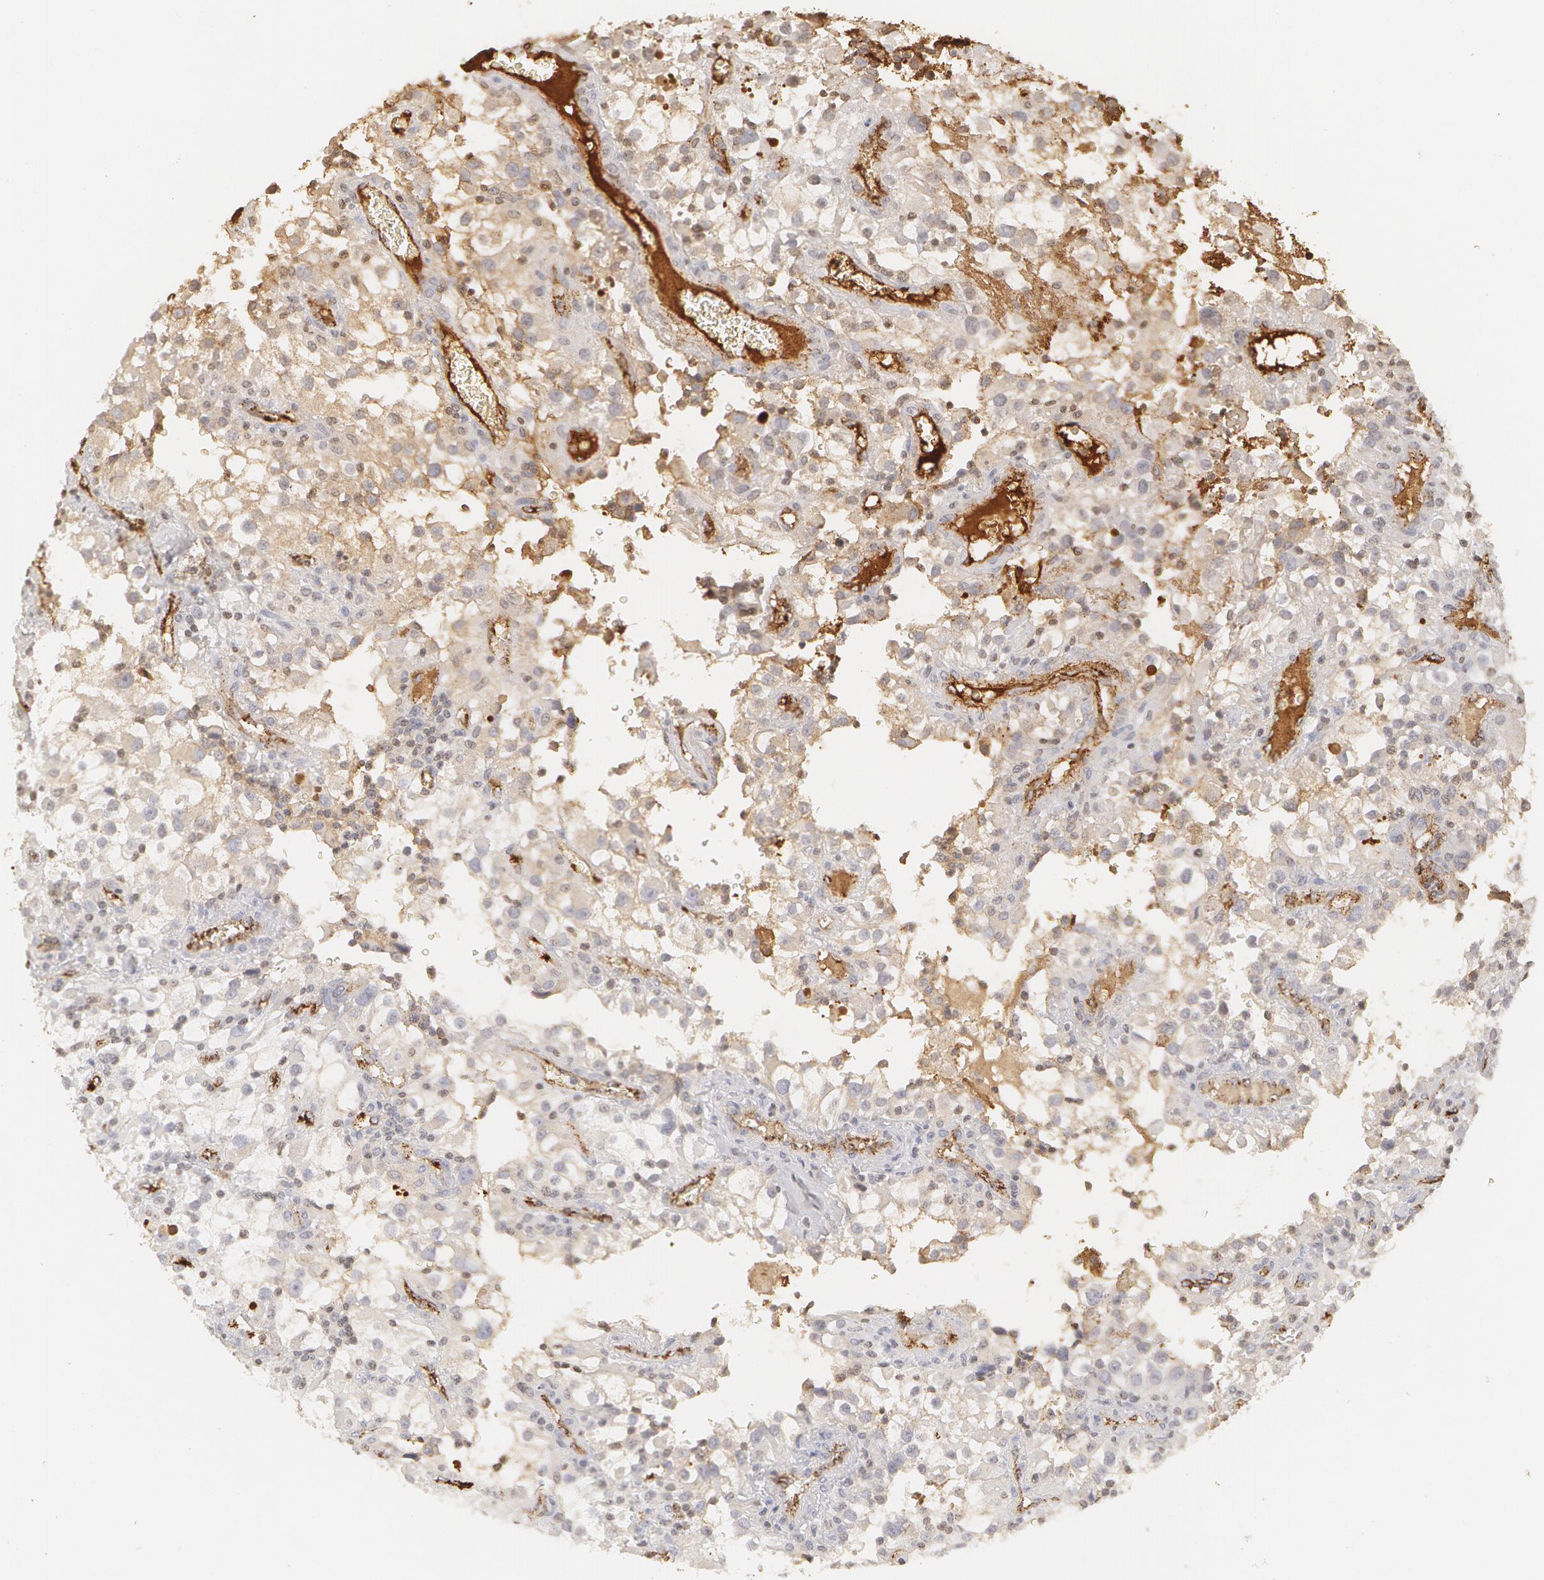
{"staining": {"intensity": "negative", "quantity": "none", "location": "none"}, "tissue": "renal cancer", "cell_type": "Tumor cells", "image_type": "cancer", "snomed": [{"axis": "morphology", "description": "Adenocarcinoma, NOS"}, {"axis": "topography", "description": "Kidney"}], "caption": "This is an immunohistochemistry micrograph of adenocarcinoma (renal). There is no positivity in tumor cells.", "gene": "VWF", "patient": {"sex": "female", "age": 52}}